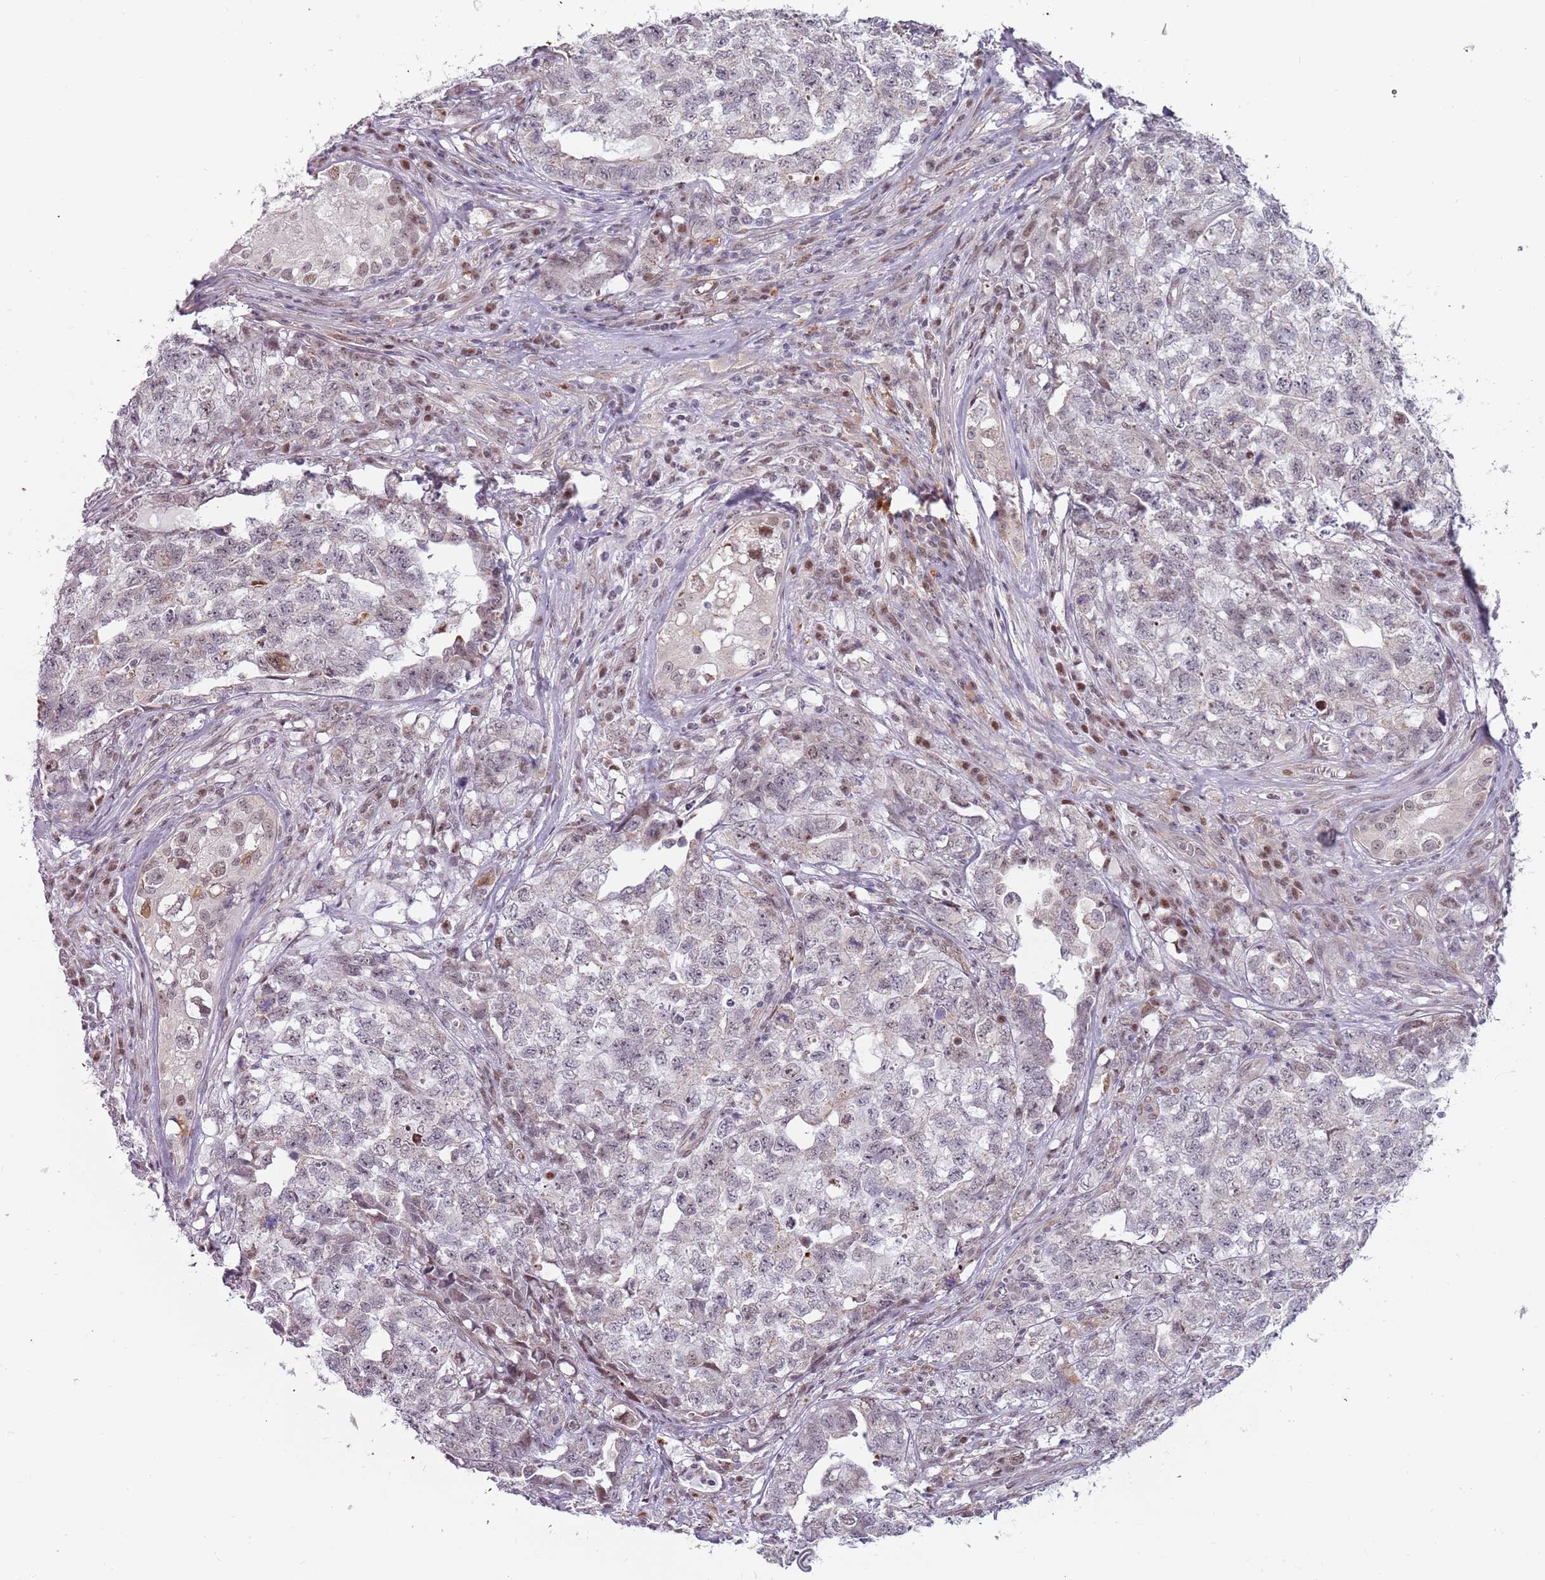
{"staining": {"intensity": "negative", "quantity": "none", "location": "none"}, "tissue": "testis cancer", "cell_type": "Tumor cells", "image_type": "cancer", "snomed": [{"axis": "morphology", "description": "Carcinoma, Embryonal, NOS"}, {"axis": "topography", "description": "Testis"}], "caption": "Tumor cells show no significant positivity in testis cancer.", "gene": "REXO4", "patient": {"sex": "male", "age": 31}}